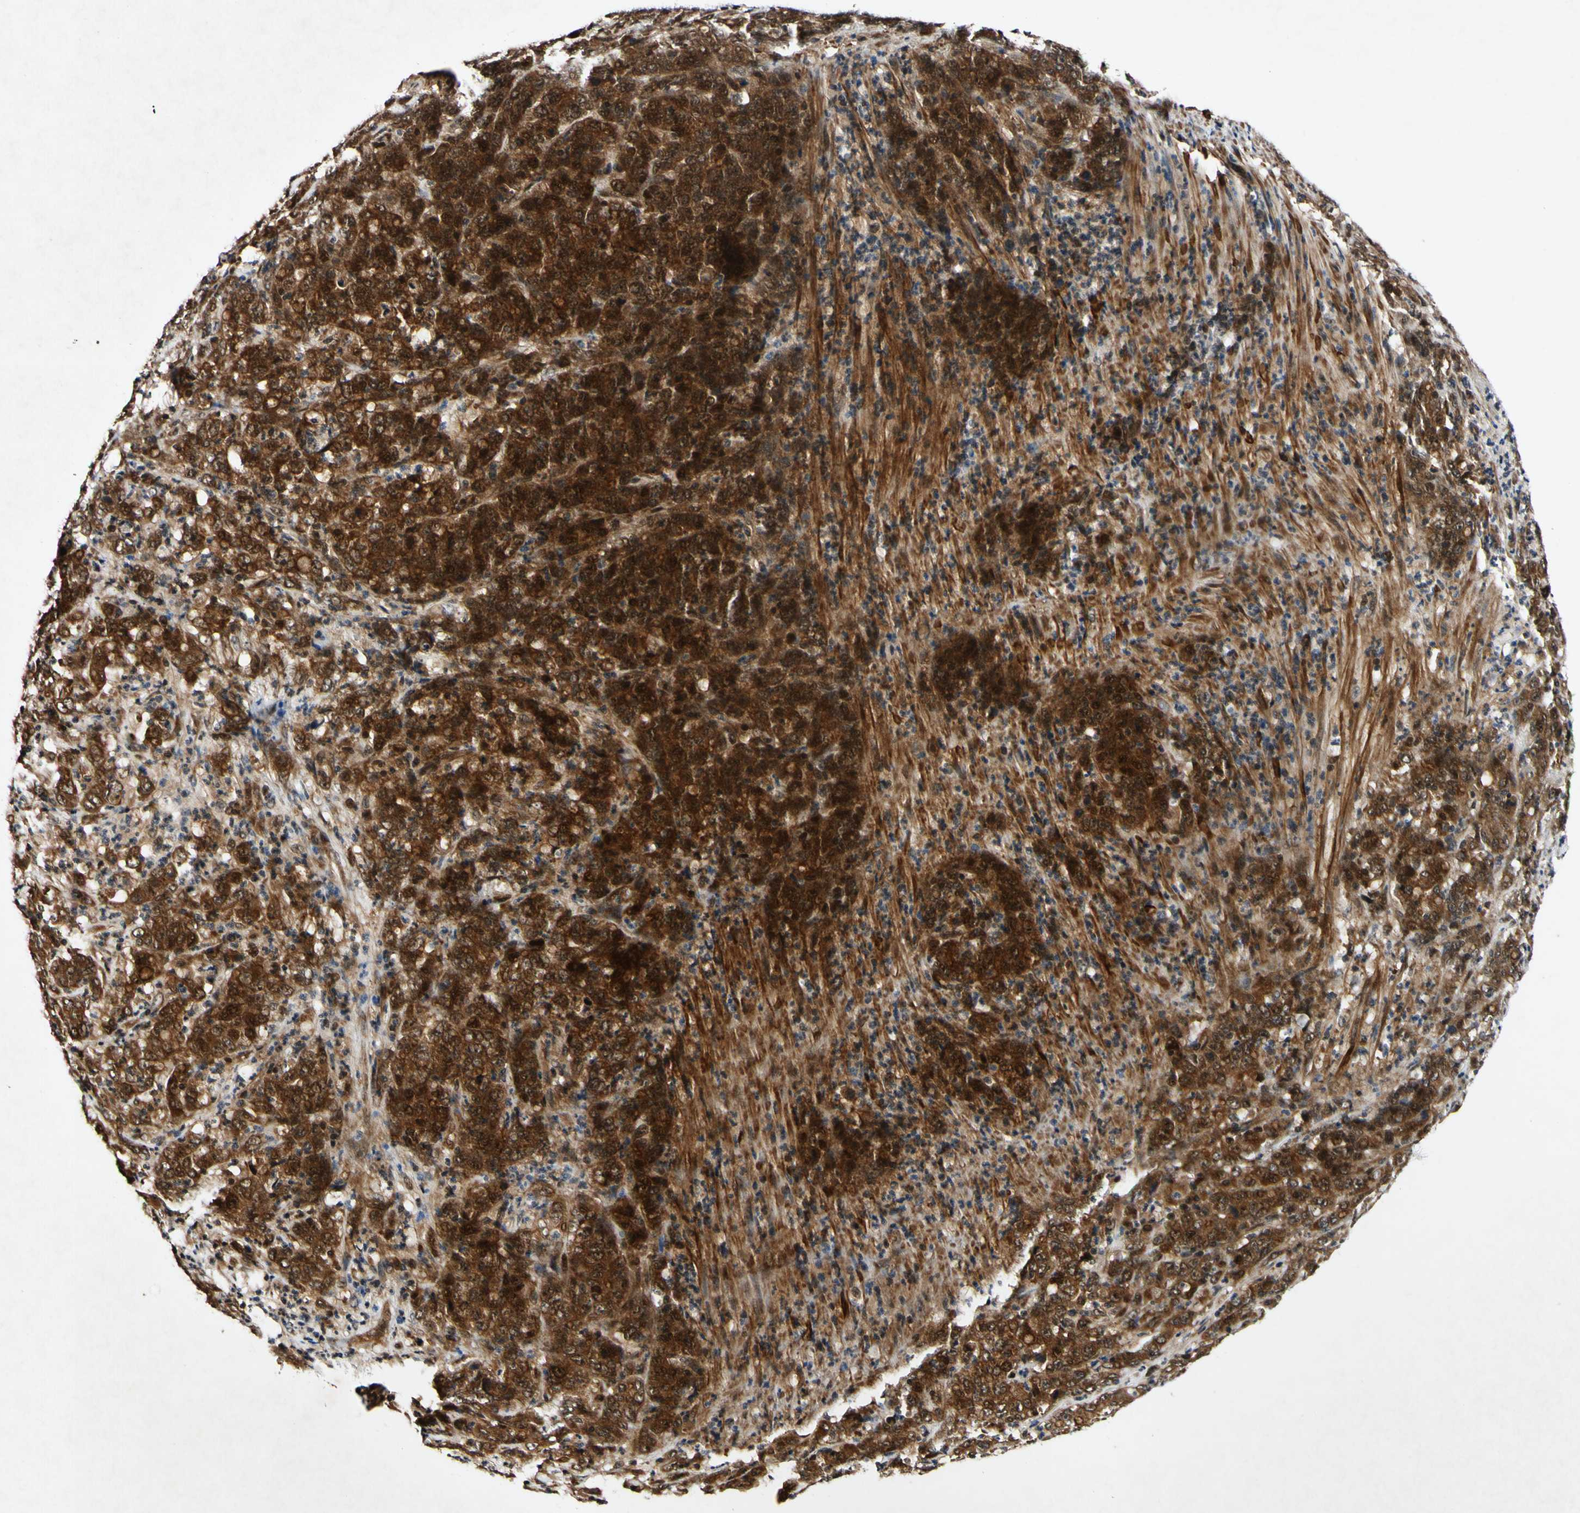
{"staining": {"intensity": "strong", "quantity": ">75%", "location": "cytoplasmic/membranous,nuclear"}, "tissue": "stomach cancer", "cell_type": "Tumor cells", "image_type": "cancer", "snomed": [{"axis": "morphology", "description": "Adenocarcinoma, NOS"}, {"axis": "topography", "description": "Stomach, lower"}], "caption": "Immunohistochemical staining of stomach adenocarcinoma reveals strong cytoplasmic/membranous and nuclear protein staining in approximately >75% of tumor cells. The protein is stained brown, and the nuclei are stained in blue (DAB (3,3'-diaminobenzidine) IHC with brightfield microscopy, high magnification).", "gene": "CSNK1E", "patient": {"sex": "female", "age": 71}}